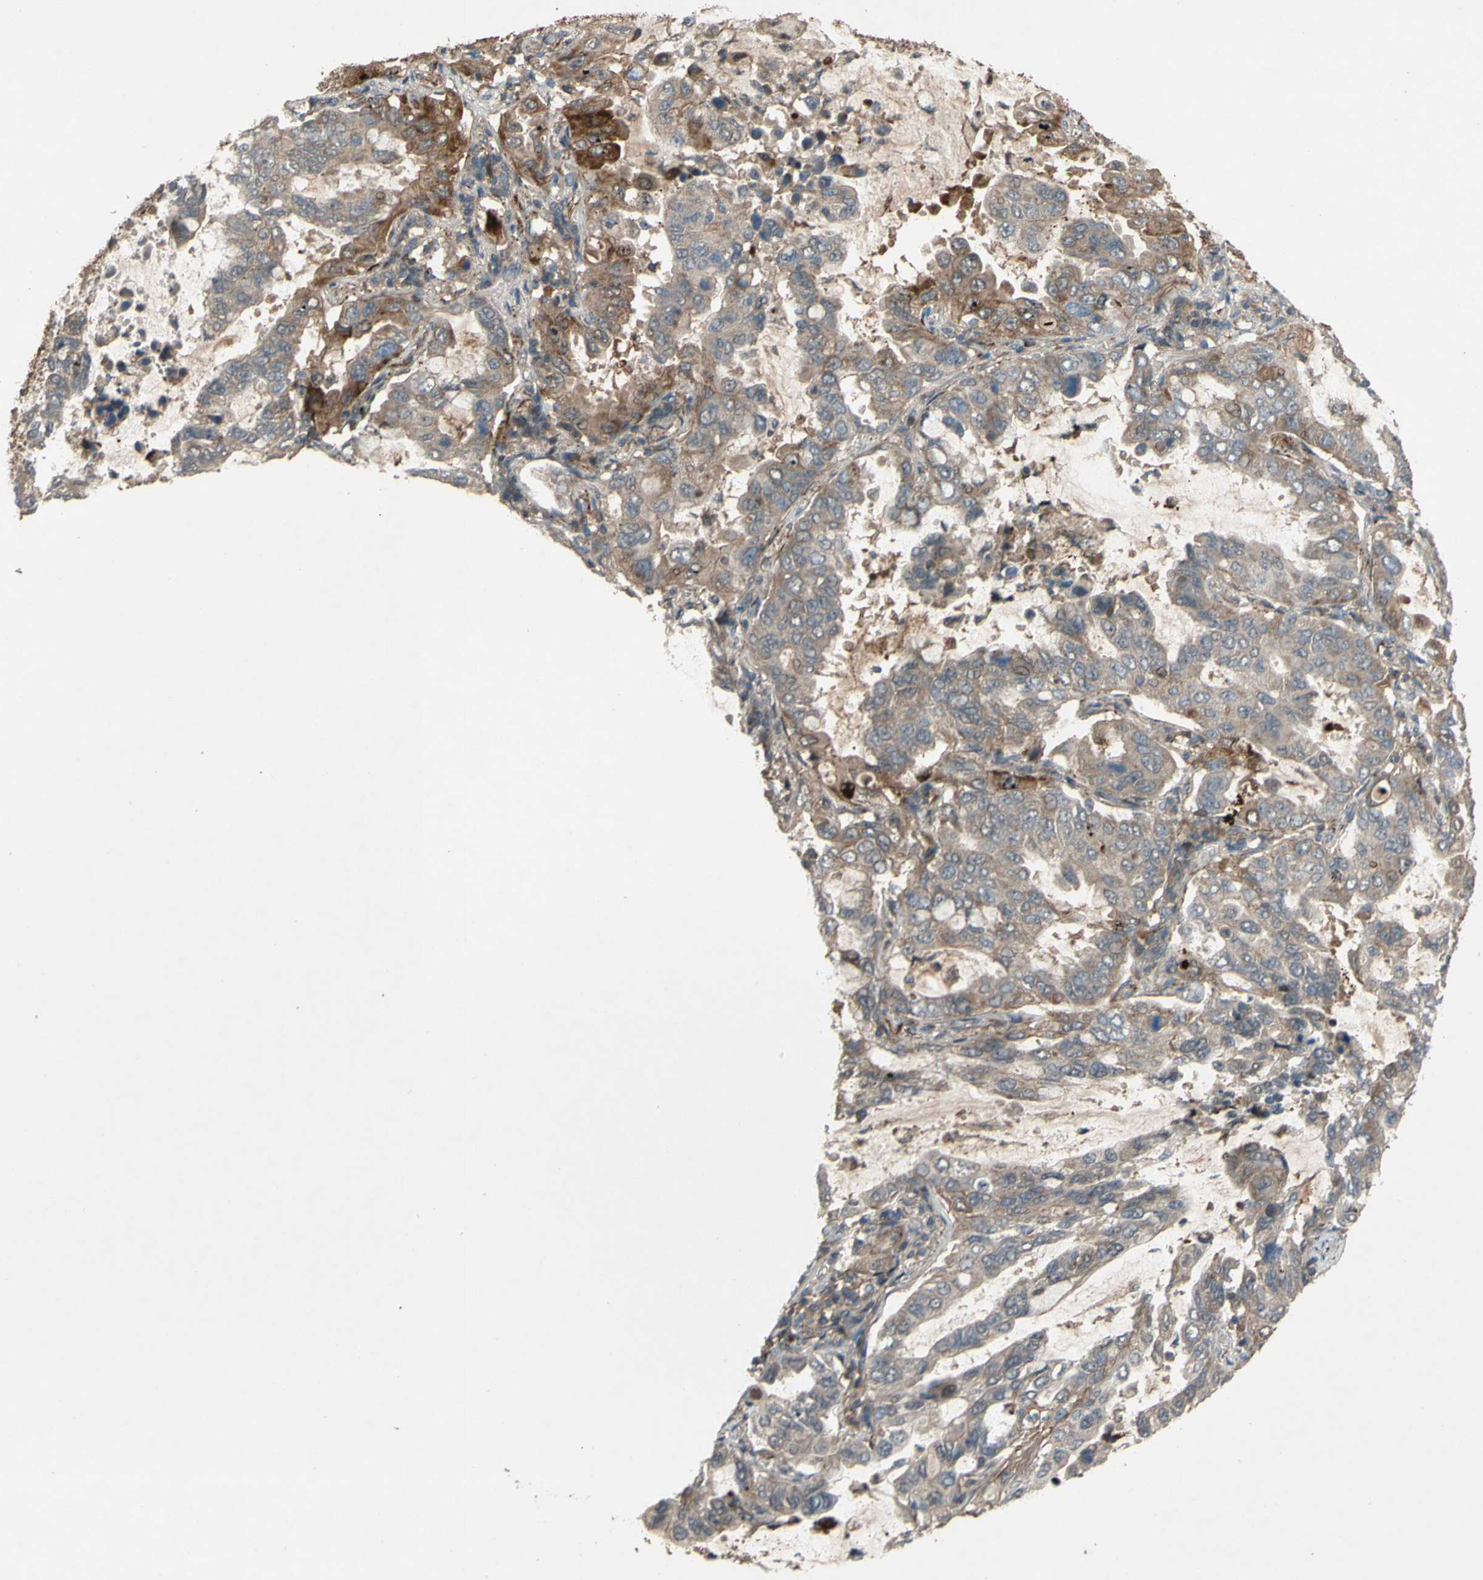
{"staining": {"intensity": "moderate", "quantity": ">75%", "location": "cytoplasmic/membranous"}, "tissue": "lung cancer", "cell_type": "Tumor cells", "image_type": "cancer", "snomed": [{"axis": "morphology", "description": "Adenocarcinoma, NOS"}, {"axis": "topography", "description": "Lung"}], "caption": "Immunohistochemistry (IHC) micrograph of neoplastic tissue: human lung cancer (adenocarcinoma) stained using immunohistochemistry (IHC) shows medium levels of moderate protein expression localized specifically in the cytoplasmic/membranous of tumor cells, appearing as a cytoplasmic/membranous brown color.", "gene": "SHROOM4", "patient": {"sex": "male", "age": 64}}